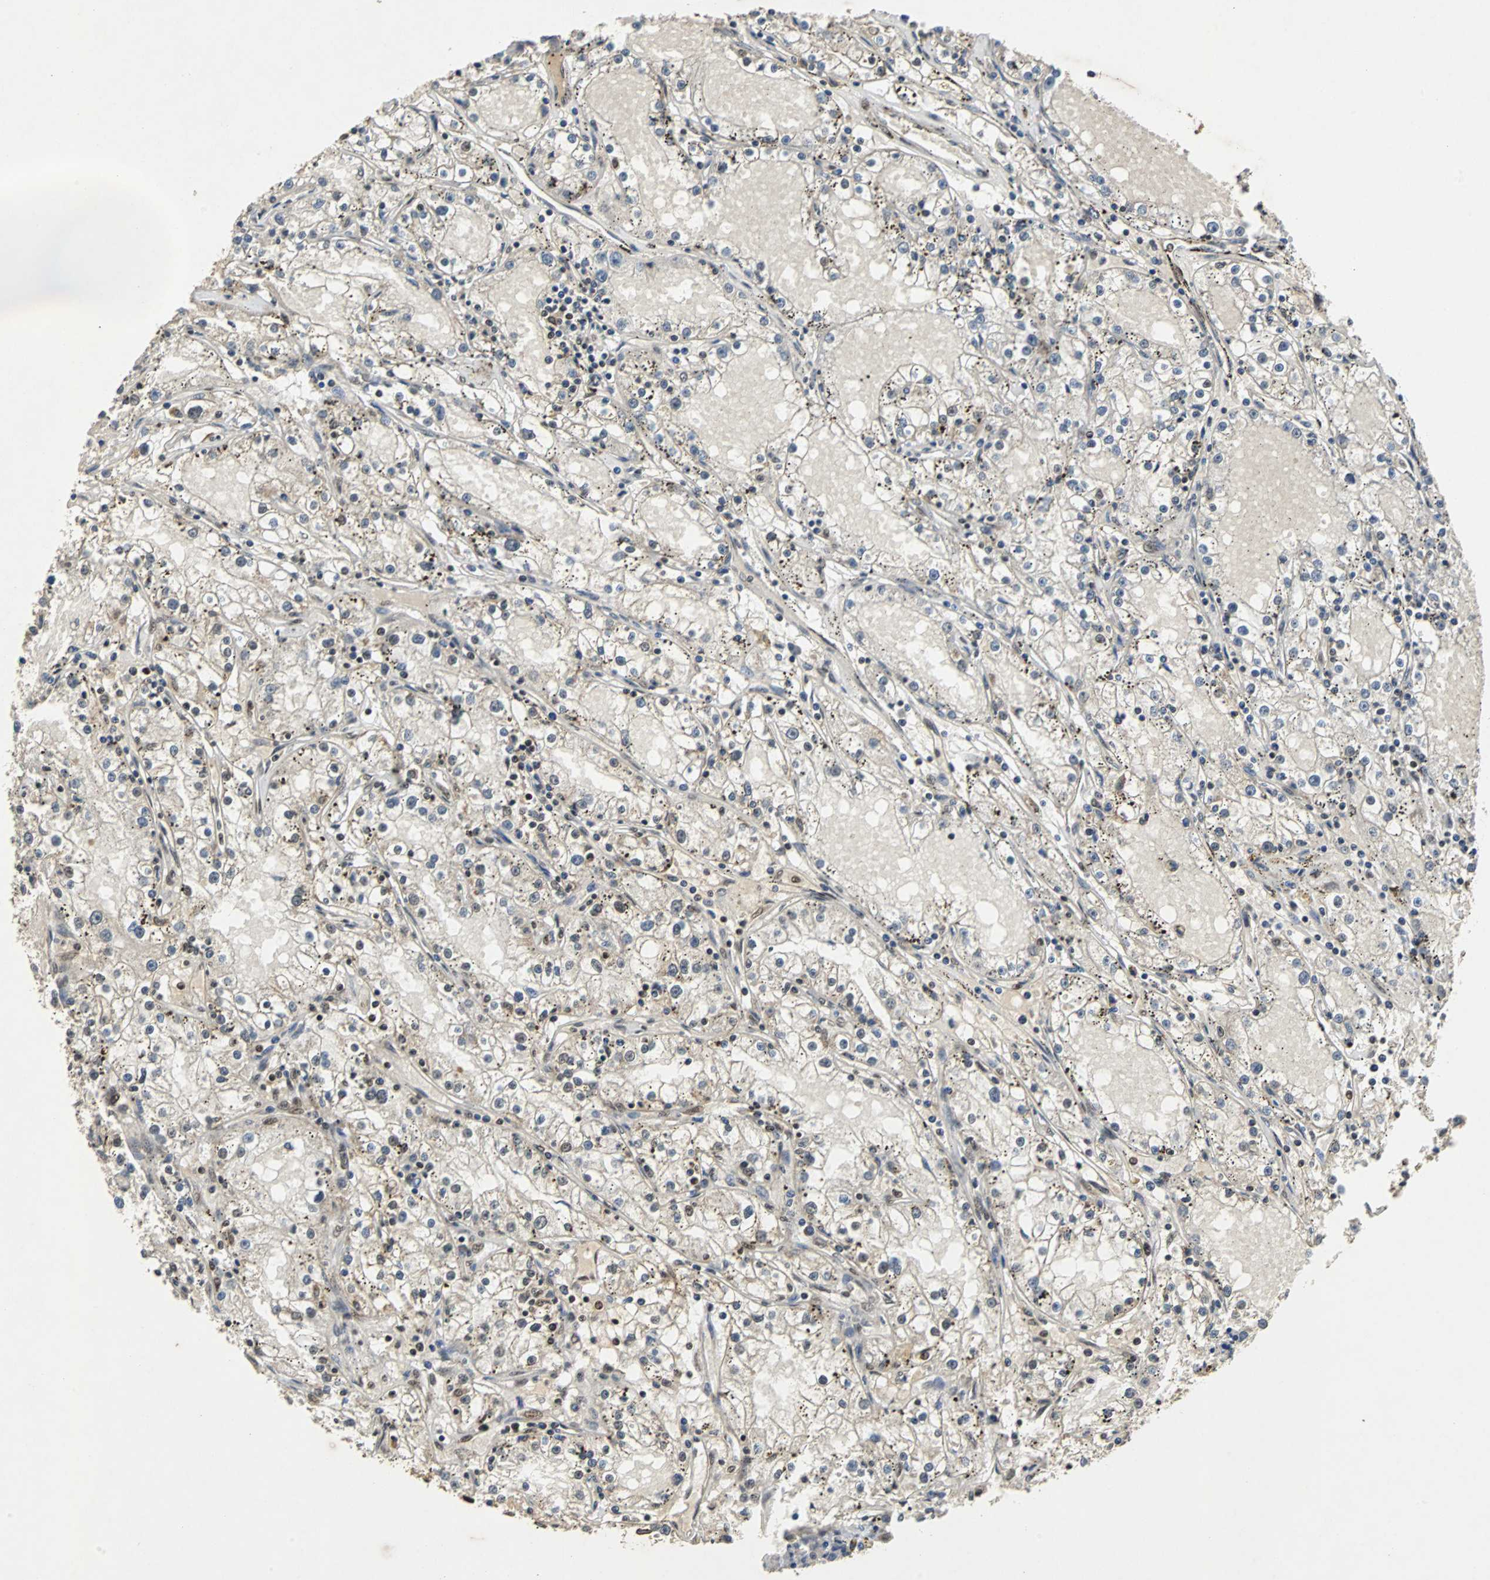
{"staining": {"intensity": "negative", "quantity": "none", "location": "none"}, "tissue": "renal cancer", "cell_type": "Tumor cells", "image_type": "cancer", "snomed": [{"axis": "morphology", "description": "Adenocarcinoma, NOS"}, {"axis": "topography", "description": "Kidney"}], "caption": "IHC micrograph of neoplastic tissue: renal cancer (adenocarcinoma) stained with DAB (3,3'-diaminobenzidine) demonstrates no significant protein staining in tumor cells.", "gene": "TAF5", "patient": {"sex": "male", "age": 56}}